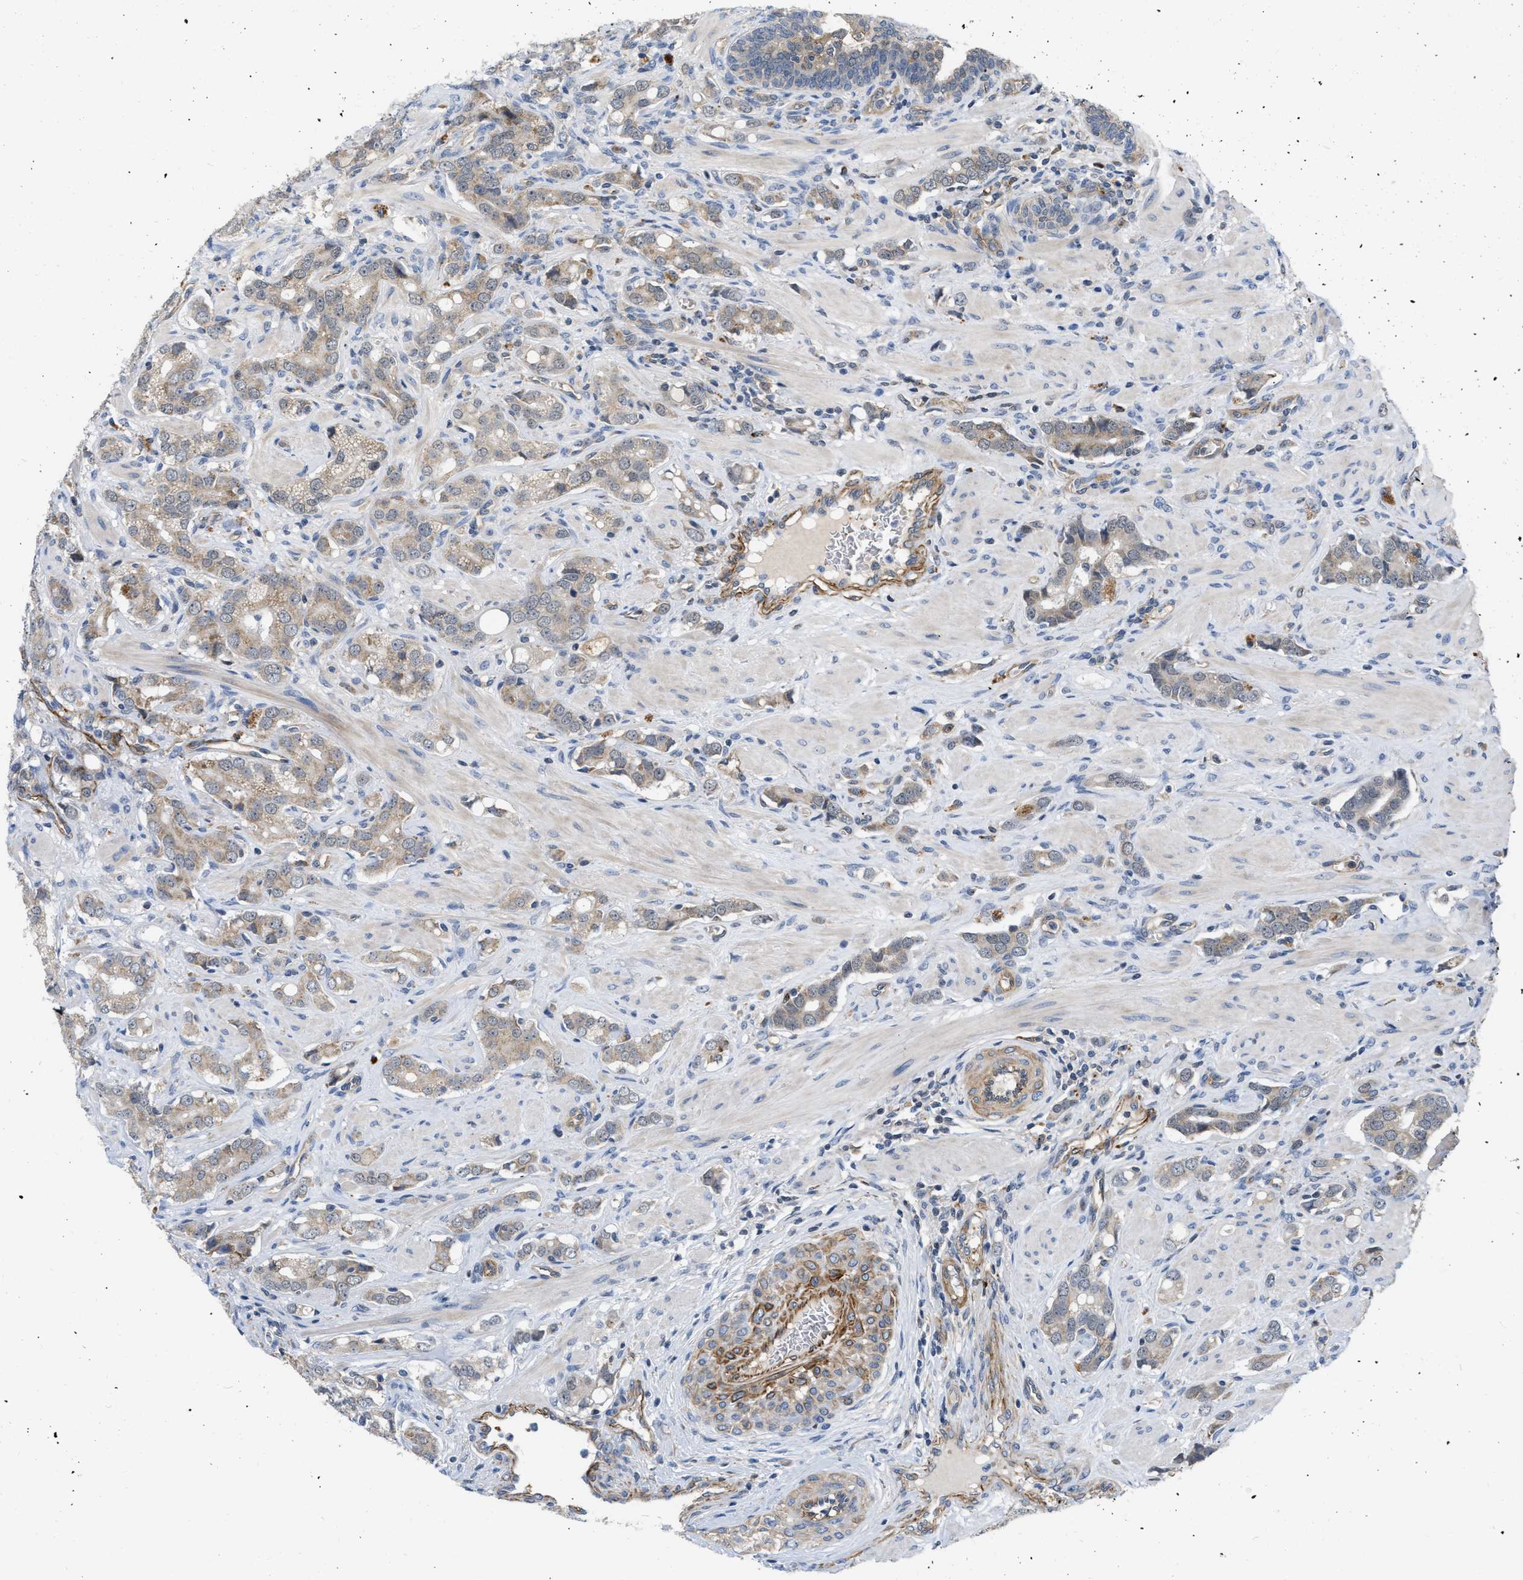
{"staining": {"intensity": "weak", "quantity": ">75%", "location": "cytoplasmic/membranous"}, "tissue": "prostate cancer", "cell_type": "Tumor cells", "image_type": "cancer", "snomed": [{"axis": "morphology", "description": "Adenocarcinoma, High grade"}, {"axis": "topography", "description": "Prostate"}], "caption": "Prostate cancer (high-grade adenocarcinoma) was stained to show a protein in brown. There is low levels of weak cytoplasmic/membranous staining in about >75% of tumor cells. The staining is performed using DAB (3,3'-diaminobenzidine) brown chromogen to label protein expression. The nuclei are counter-stained blue using hematoxylin.", "gene": "NAPEPLD", "patient": {"sex": "male", "age": 52}}